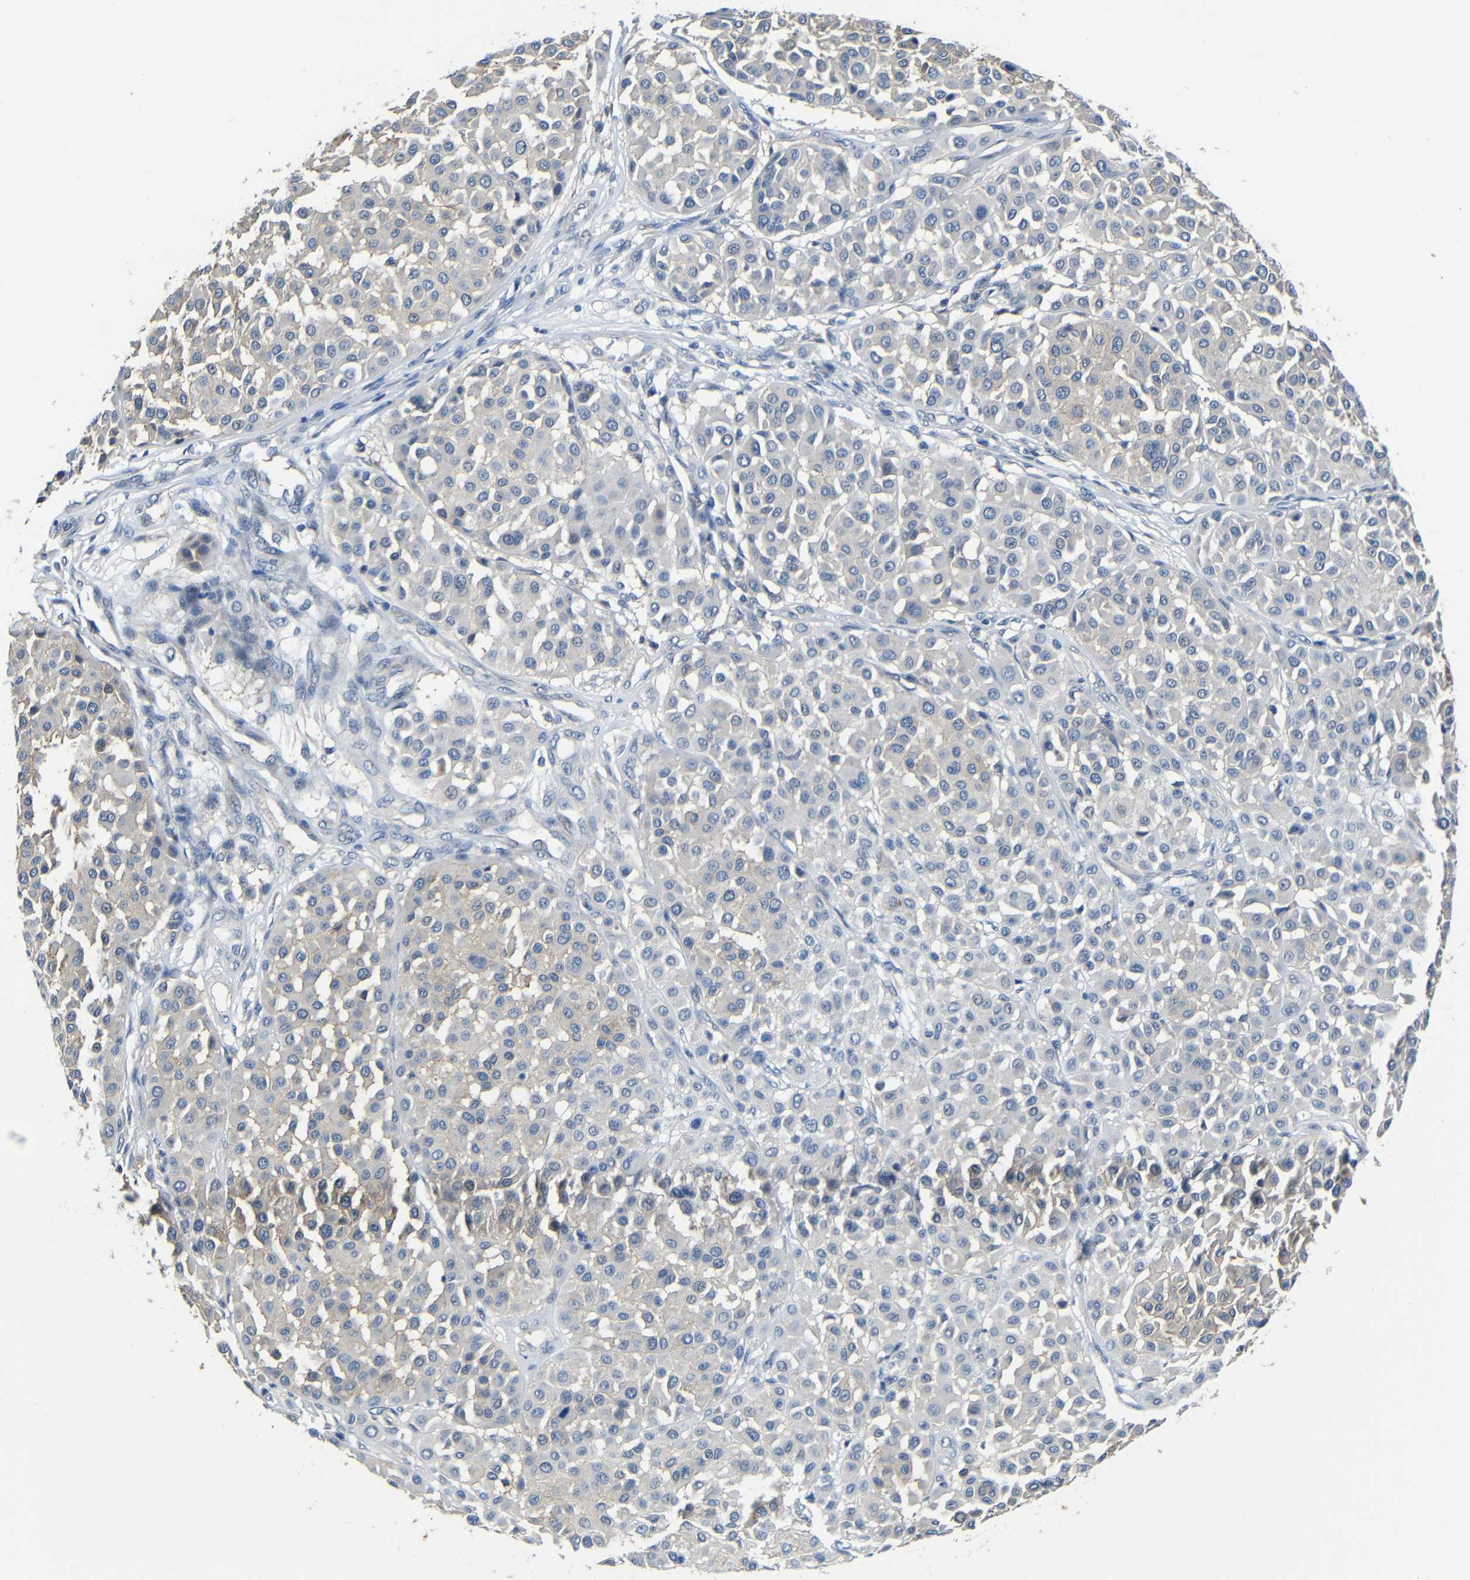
{"staining": {"intensity": "negative", "quantity": "none", "location": "none"}, "tissue": "melanoma", "cell_type": "Tumor cells", "image_type": "cancer", "snomed": [{"axis": "morphology", "description": "Malignant melanoma, Metastatic site"}, {"axis": "topography", "description": "Soft tissue"}], "caption": "Immunohistochemistry (IHC) histopathology image of neoplastic tissue: human melanoma stained with DAB (3,3'-diaminobenzidine) shows no significant protein expression in tumor cells.", "gene": "ZNF90", "patient": {"sex": "male", "age": 41}}